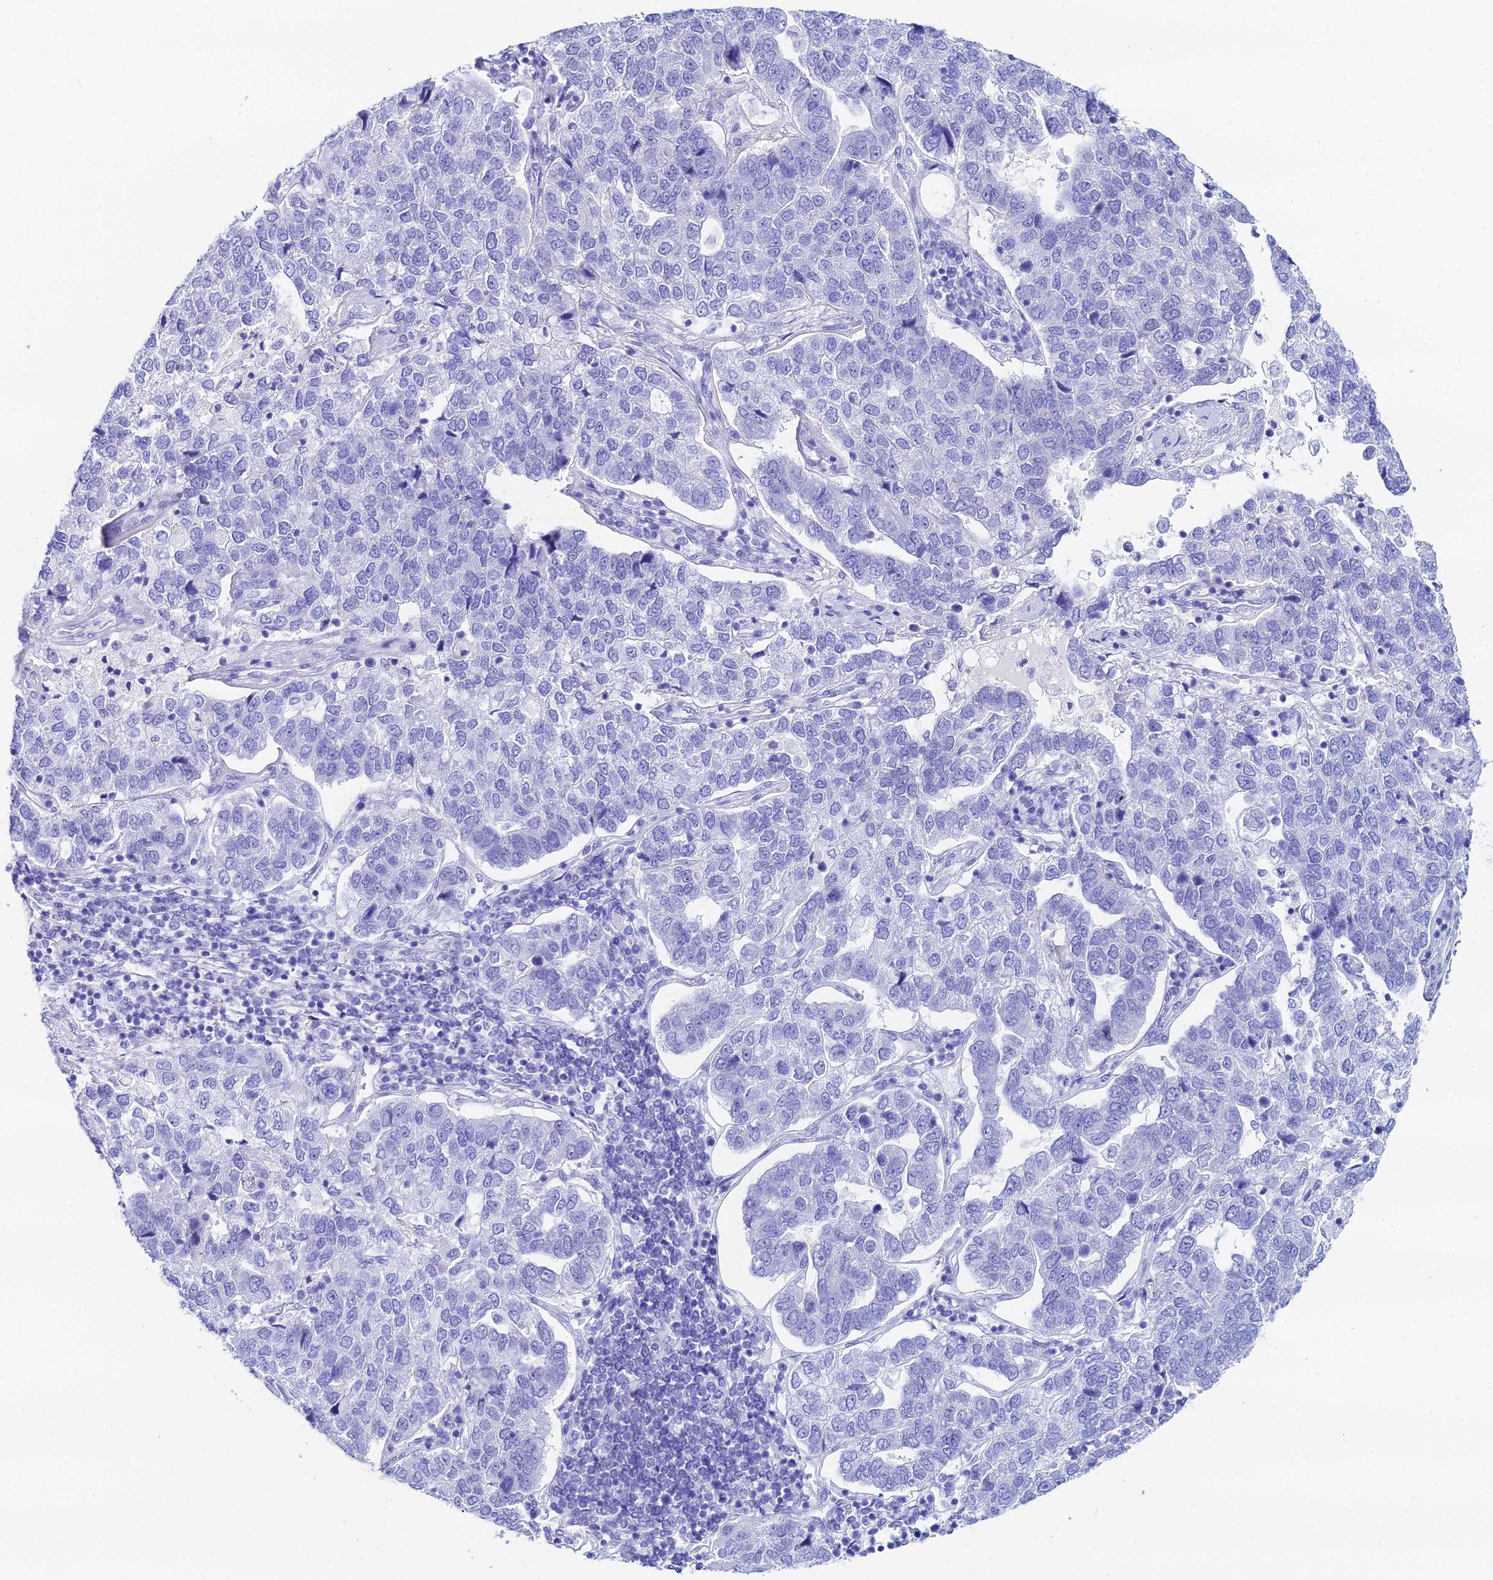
{"staining": {"intensity": "negative", "quantity": "none", "location": "none"}, "tissue": "pancreatic cancer", "cell_type": "Tumor cells", "image_type": "cancer", "snomed": [{"axis": "morphology", "description": "Adenocarcinoma, NOS"}, {"axis": "topography", "description": "Pancreas"}], "caption": "Immunohistochemistry micrograph of neoplastic tissue: human pancreatic cancer (adenocarcinoma) stained with DAB (3,3'-diaminobenzidine) exhibits no significant protein positivity in tumor cells.", "gene": "HSPA1L", "patient": {"sex": "female", "age": 61}}